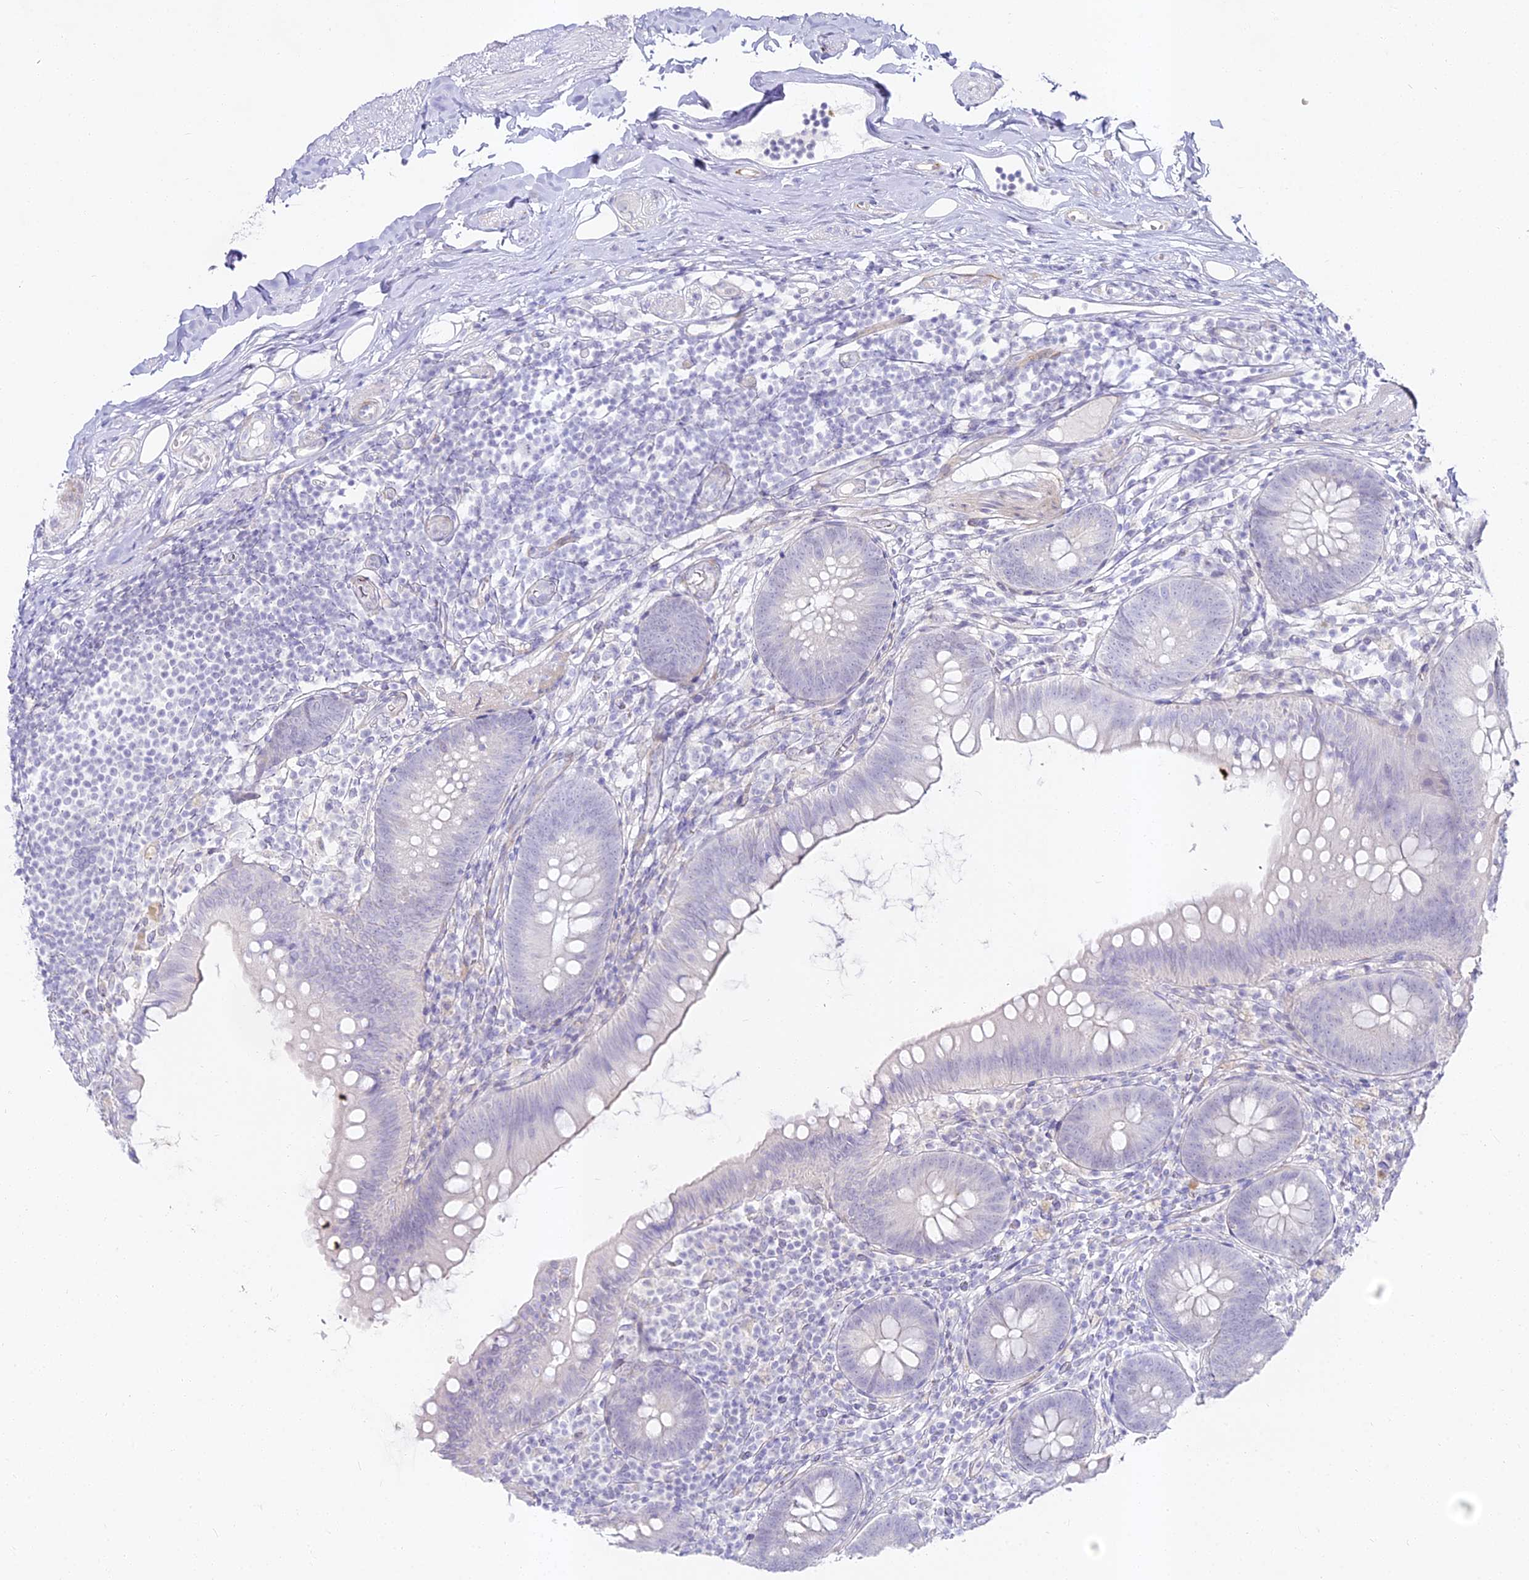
{"staining": {"intensity": "negative", "quantity": "none", "location": "none"}, "tissue": "appendix", "cell_type": "Glandular cells", "image_type": "normal", "snomed": [{"axis": "morphology", "description": "Normal tissue, NOS"}, {"axis": "topography", "description": "Appendix"}], "caption": "Appendix was stained to show a protein in brown. There is no significant staining in glandular cells. The staining is performed using DAB brown chromogen with nuclei counter-stained in using hematoxylin.", "gene": "ALPG", "patient": {"sex": "female", "age": 62}}